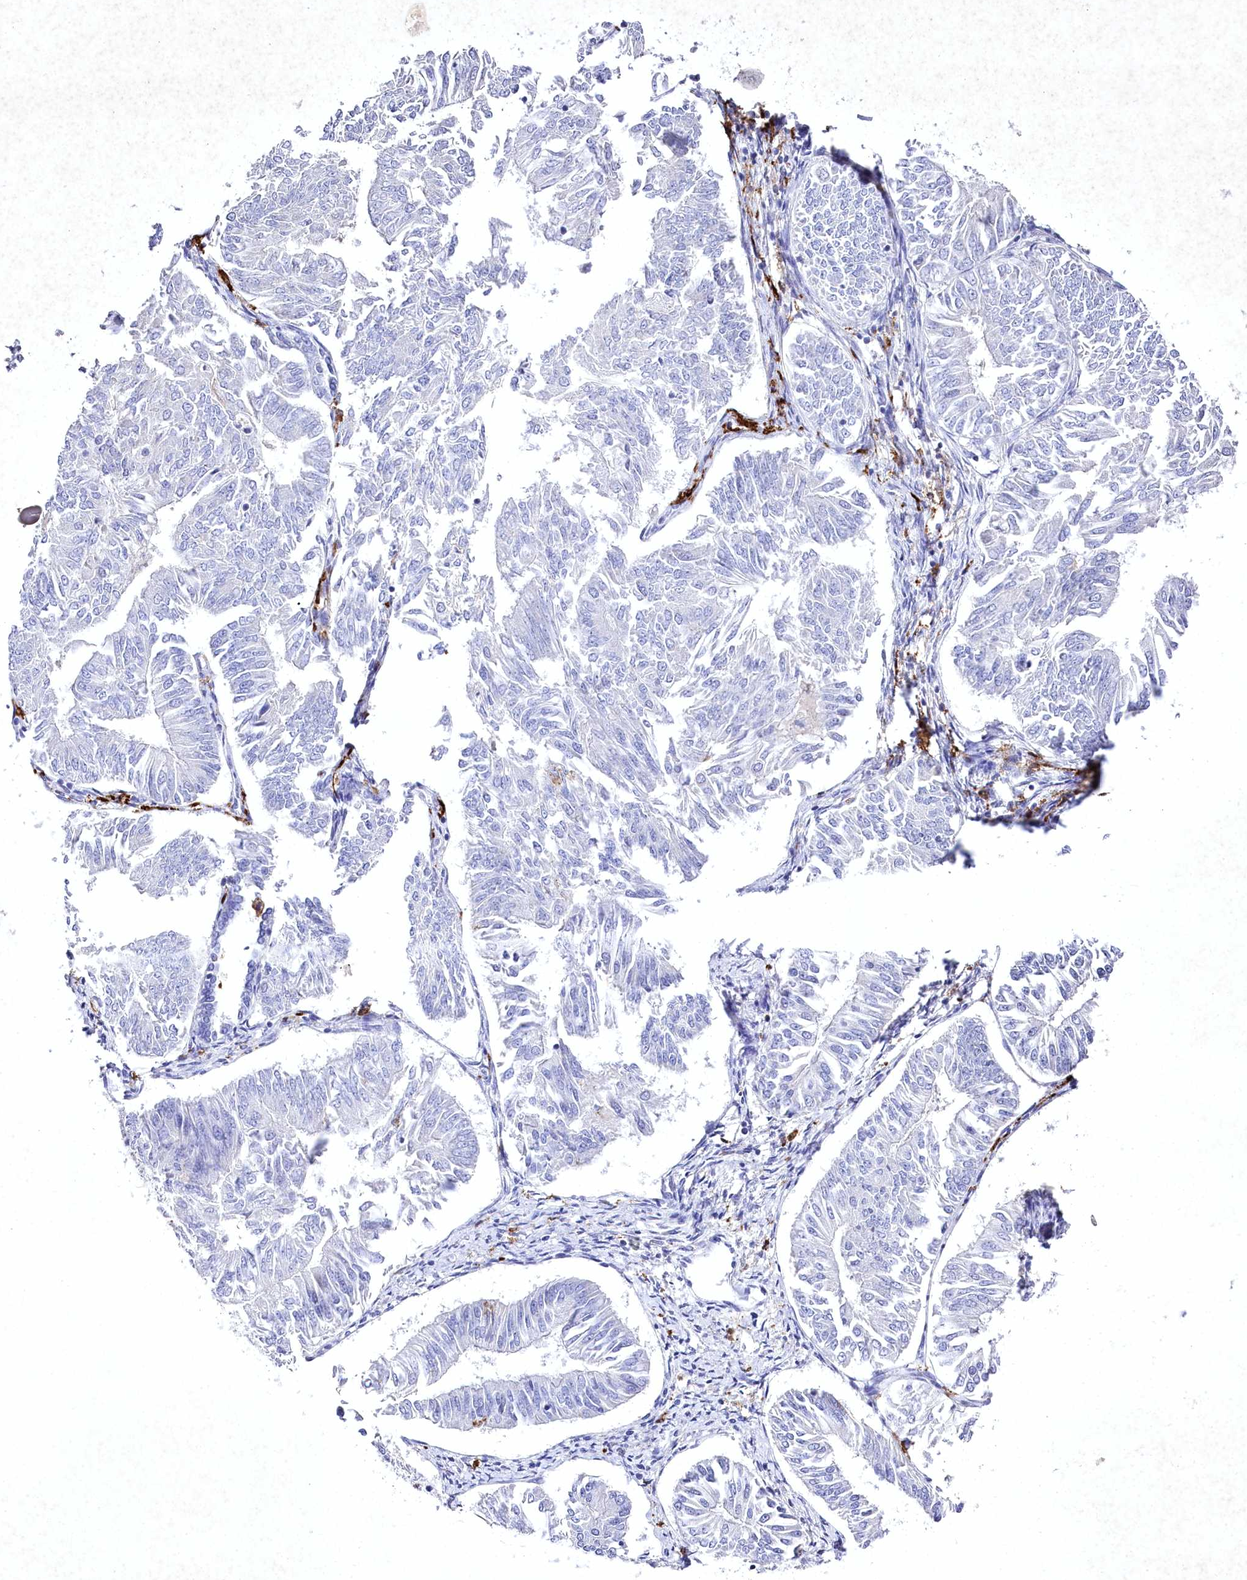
{"staining": {"intensity": "negative", "quantity": "none", "location": "none"}, "tissue": "endometrial cancer", "cell_type": "Tumor cells", "image_type": "cancer", "snomed": [{"axis": "morphology", "description": "Adenocarcinoma, NOS"}, {"axis": "topography", "description": "Endometrium"}], "caption": "There is no significant staining in tumor cells of endometrial cancer.", "gene": "CLEC4M", "patient": {"sex": "female", "age": 58}}